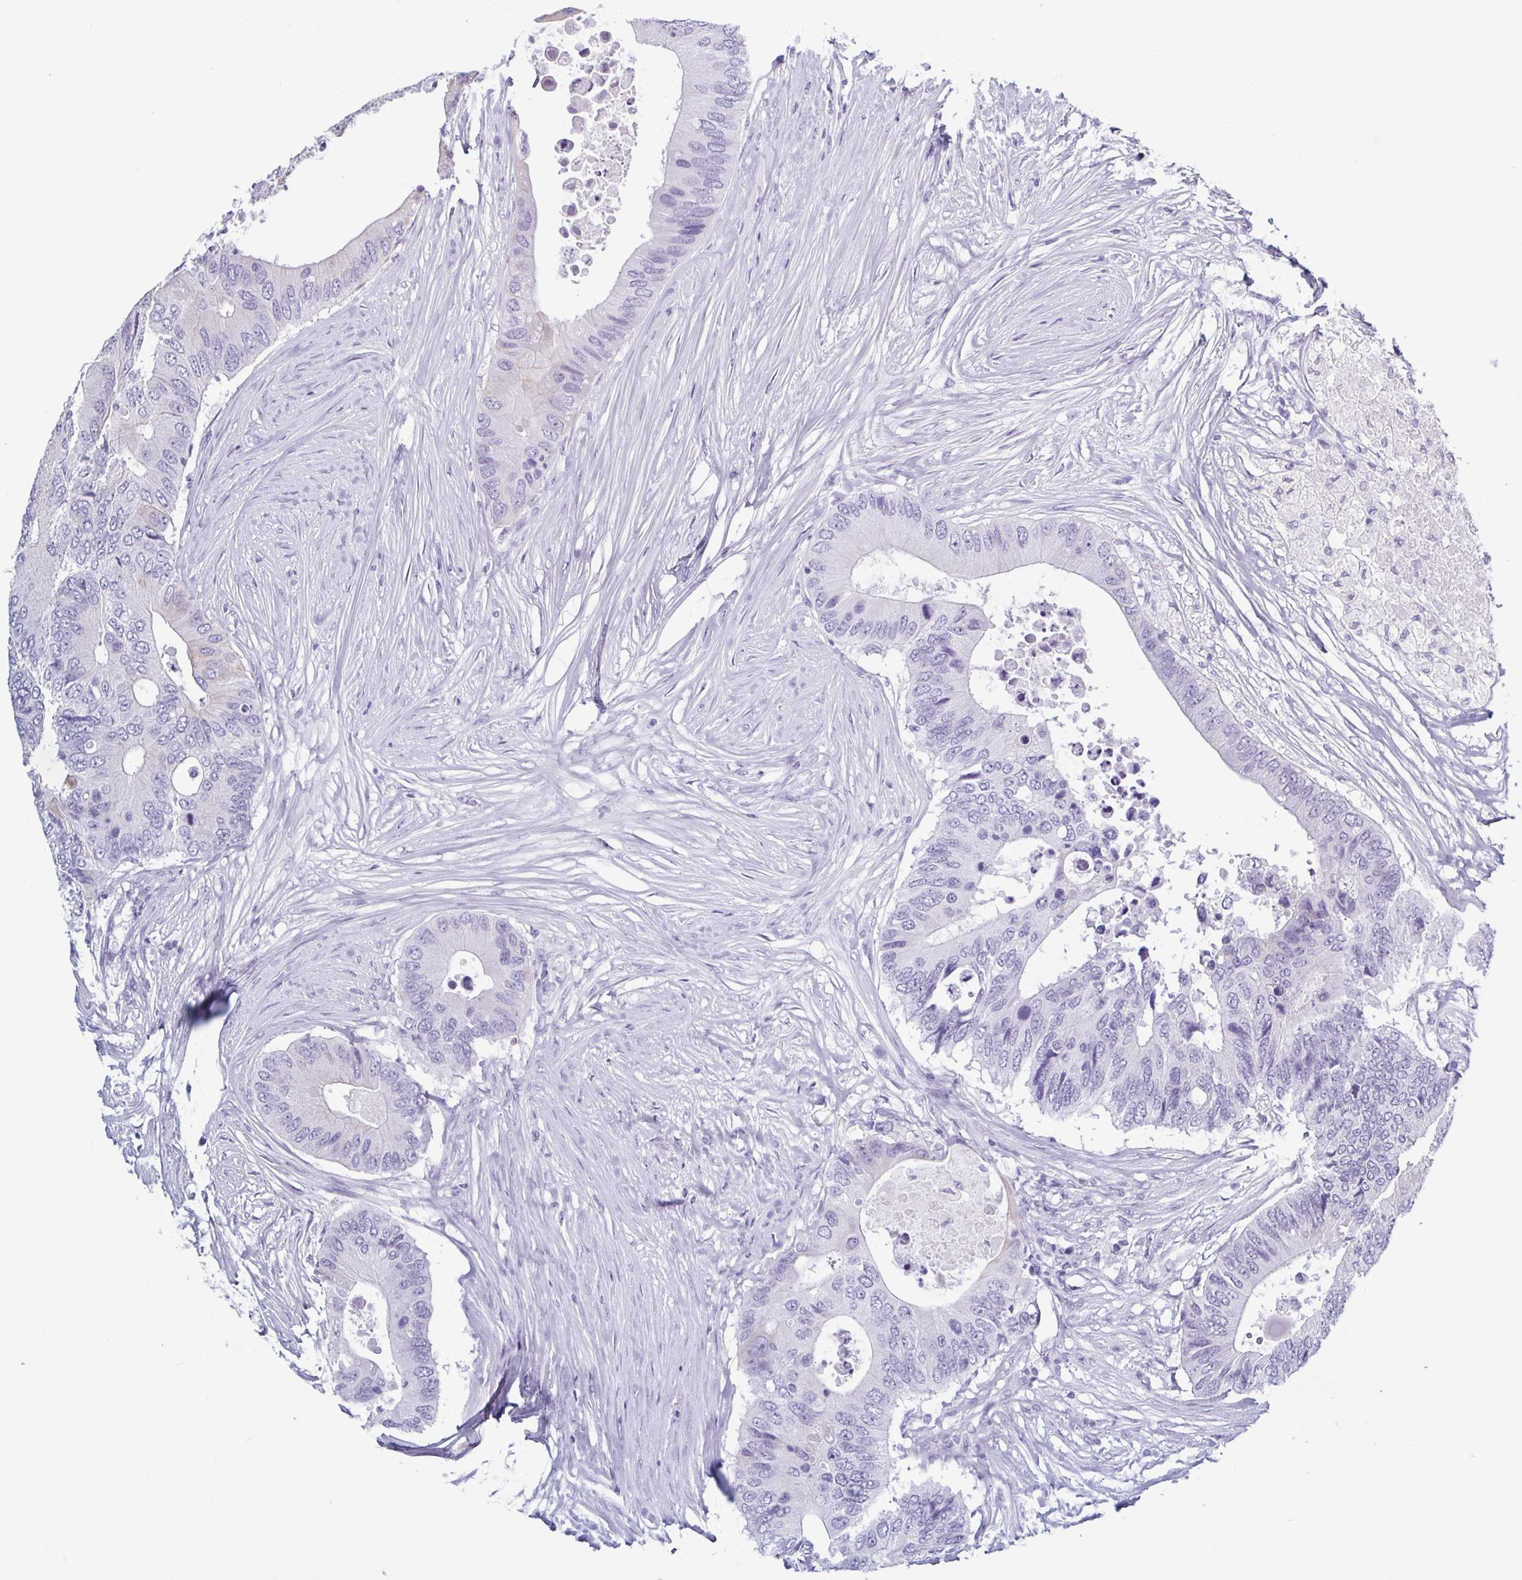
{"staining": {"intensity": "negative", "quantity": "none", "location": "none"}, "tissue": "colorectal cancer", "cell_type": "Tumor cells", "image_type": "cancer", "snomed": [{"axis": "morphology", "description": "Adenocarcinoma, NOS"}, {"axis": "topography", "description": "Colon"}], "caption": "Tumor cells show no significant expression in colorectal cancer (adenocarcinoma). (Stains: DAB immunohistochemistry (IHC) with hematoxylin counter stain, Microscopy: brightfield microscopy at high magnification).", "gene": "KRT10", "patient": {"sex": "male", "age": 71}}